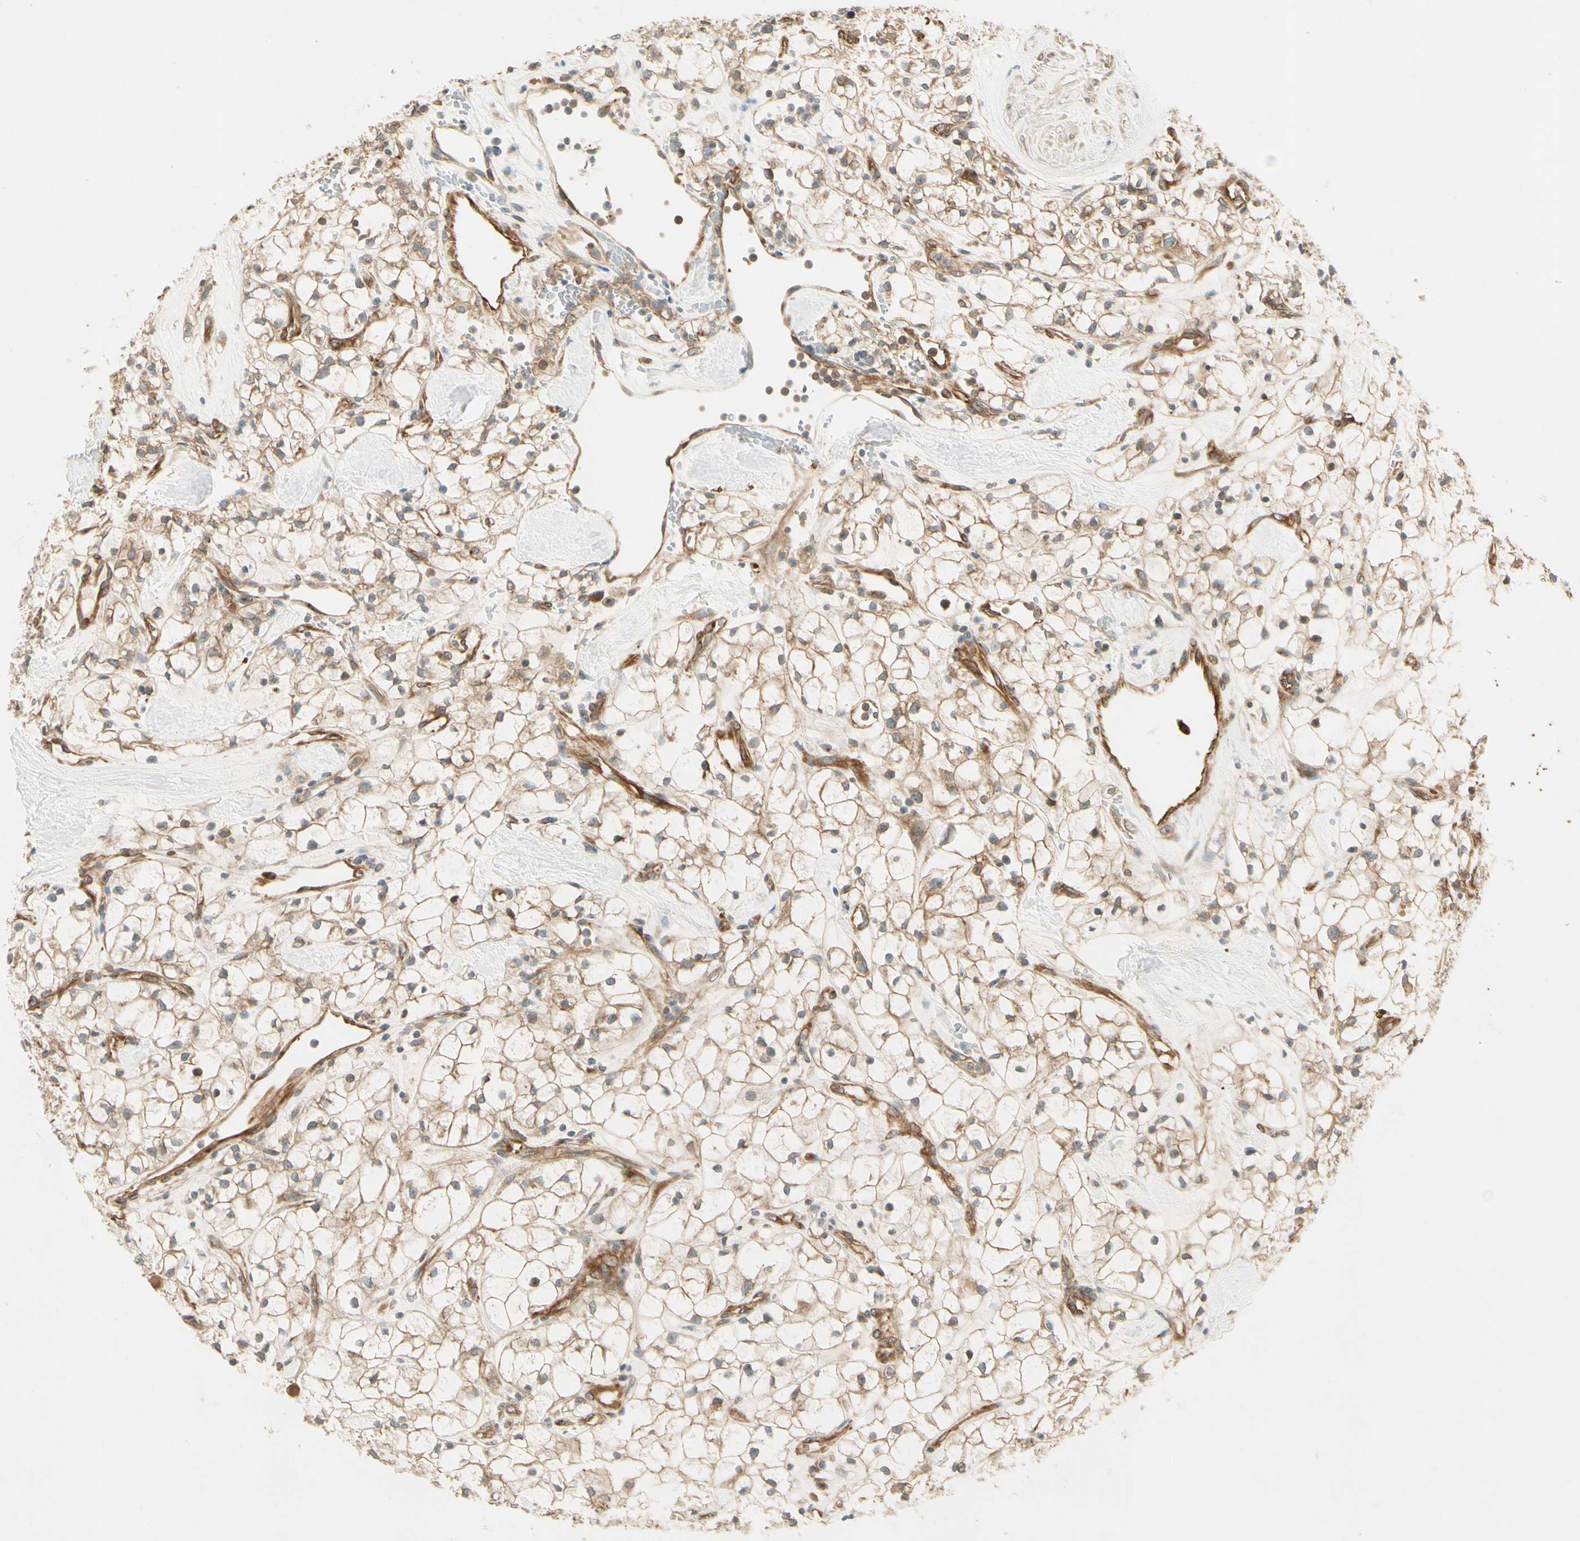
{"staining": {"intensity": "weak", "quantity": ">75%", "location": "cytoplasmic/membranous"}, "tissue": "renal cancer", "cell_type": "Tumor cells", "image_type": "cancer", "snomed": [{"axis": "morphology", "description": "Adenocarcinoma, NOS"}, {"axis": "topography", "description": "Kidney"}], "caption": "Protein staining demonstrates weak cytoplasmic/membranous staining in approximately >75% of tumor cells in renal cancer (adenocarcinoma).", "gene": "ROCK2", "patient": {"sex": "female", "age": 60}}